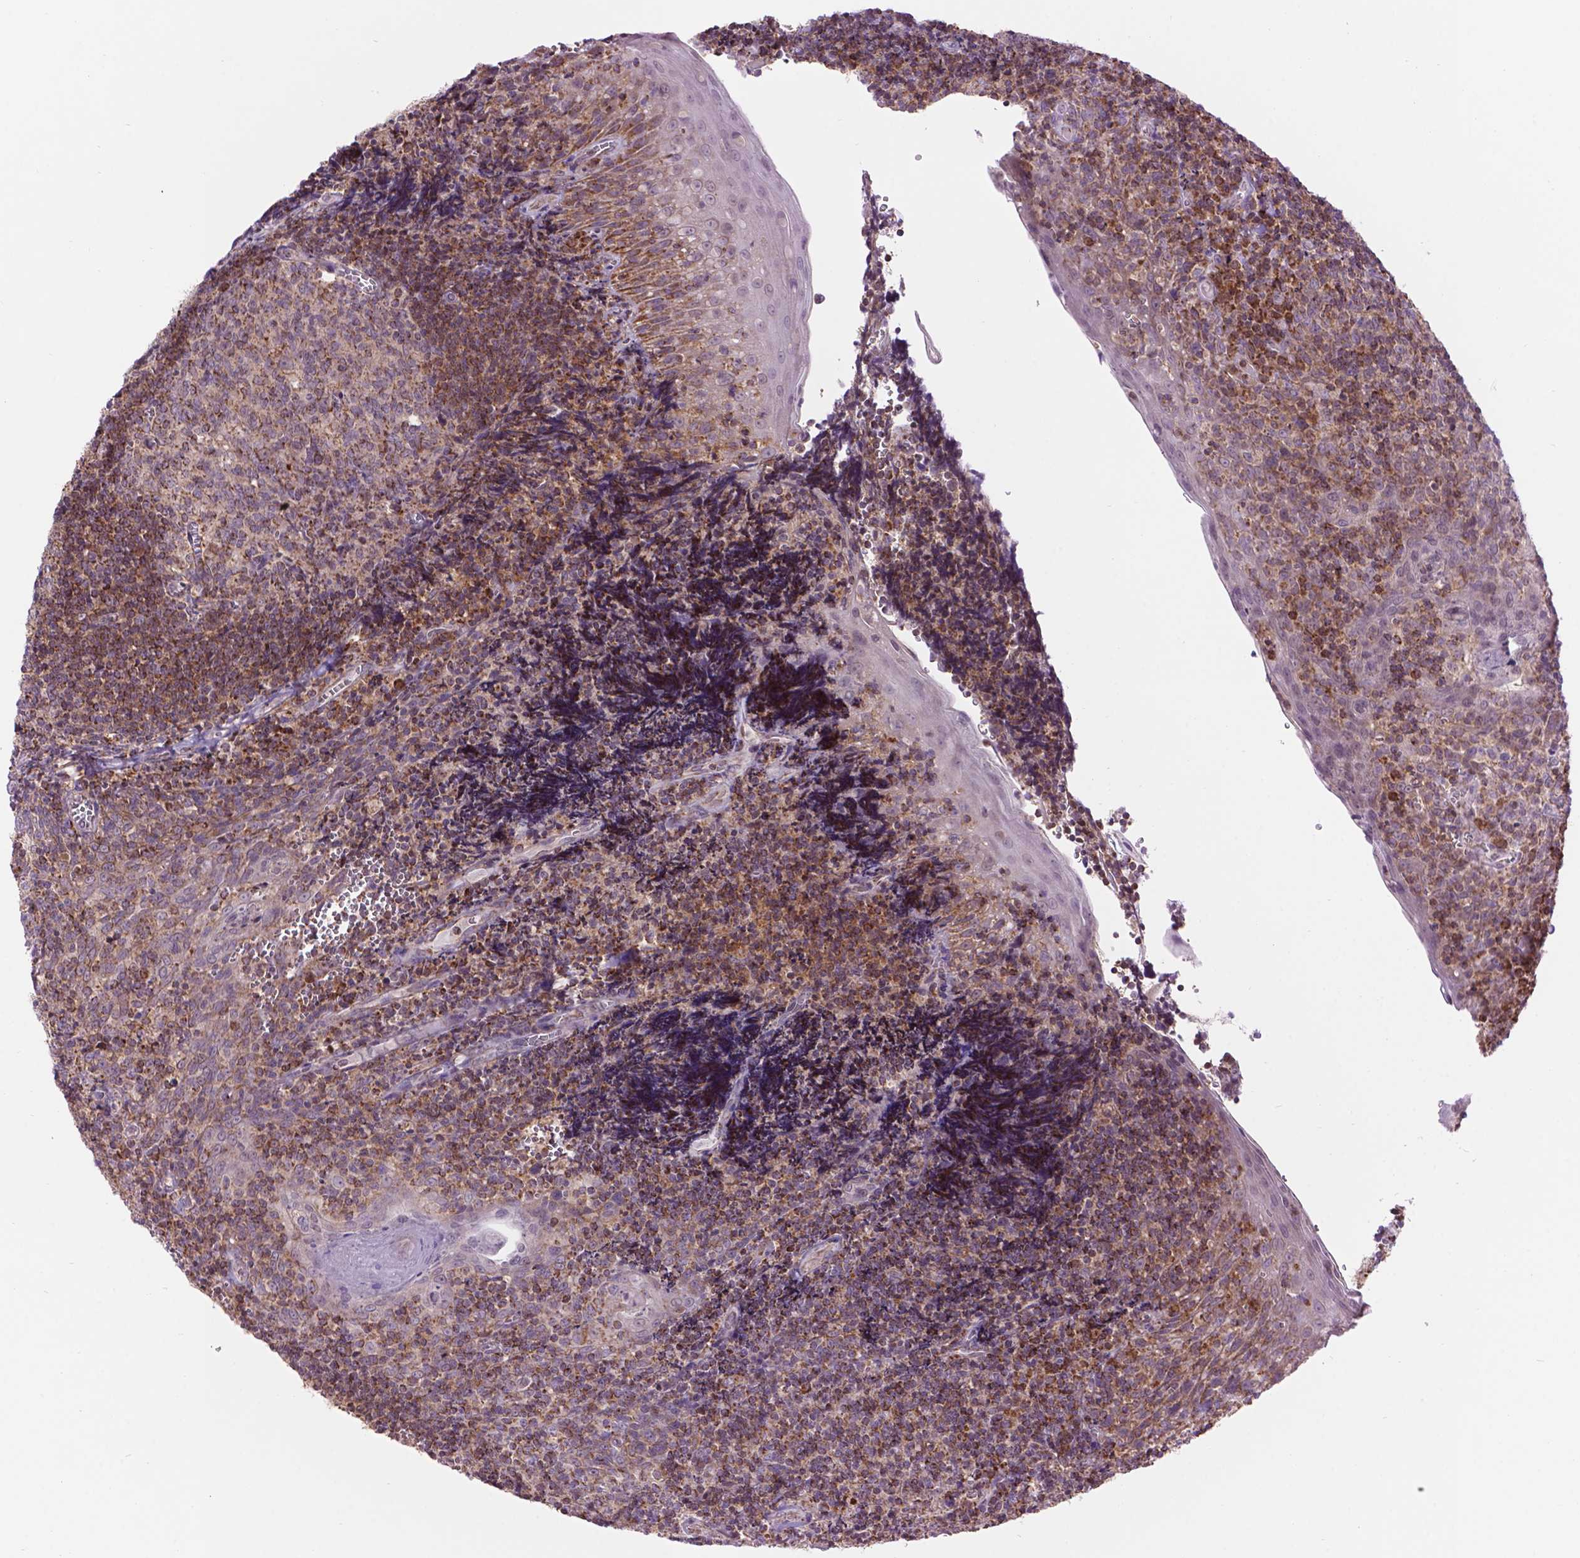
{"staining": {"intensity": "strong", "quantity": "<25%", "location": "cytoplasmic/membranous"}, "tissue": "tonsil", "cell_type": "Germinal center cells", "image_type": "normal", "snomed": [{"axis": "morphology", "description": "Normal tissue, NOS"}, {"axis": "morphology", "description": "Inflammation, NOS"}, {"axis": "topography", "description": "Tonsil"}], "caption": "This is a micrograph of immunohistochemistry staining of normal tonsil, which shows strong positivity in the cytoplasmic/membranous of germinal center cells.", "gene": "PYCR3", "patient": {"sex": "female", "age": 31}}